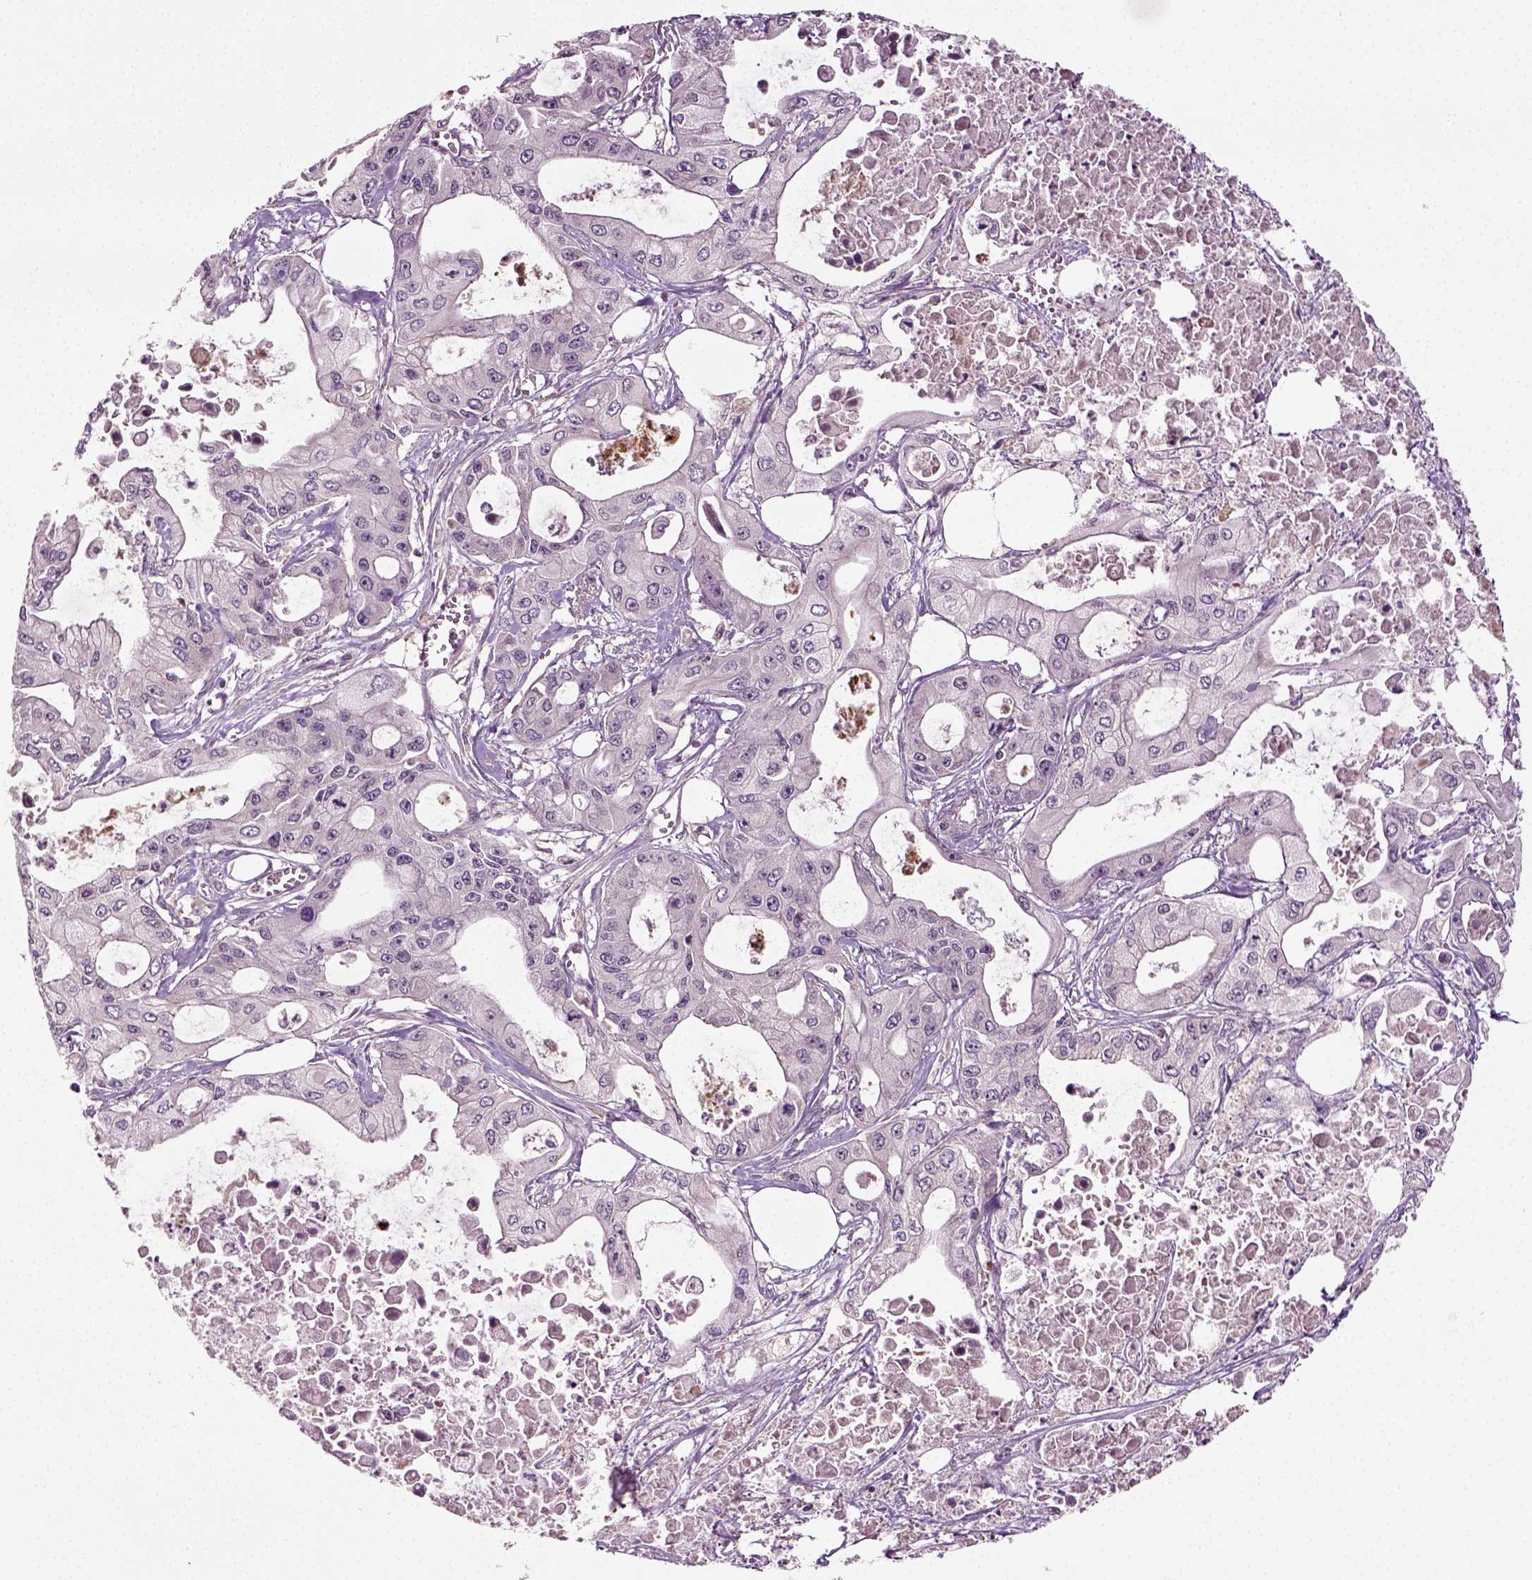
{"staining": {"intensity": "negative", "quantity": "none", "location": "none"}, "tissue": "pancreatic cancer", "cell_type": "Tumor cells", "image_type": "cancer", "snomed": [{"axis": "morphology", "description": "Adenocarcinoma, NOS"}, {"axis": "topography", "description": "Pancreas"}], "caption": "Immunohistochemical staining of pancreatic adenocarcinoma displays no significant positivity in tumor cells. The staining was performed using DAB to visualize the protein expression in brown, while the nuclei were stained in blue with hematoxylin (Magnification: 20x).", "gene": "ERV3-1", "patient": {"sex": "male", "age": 70}}